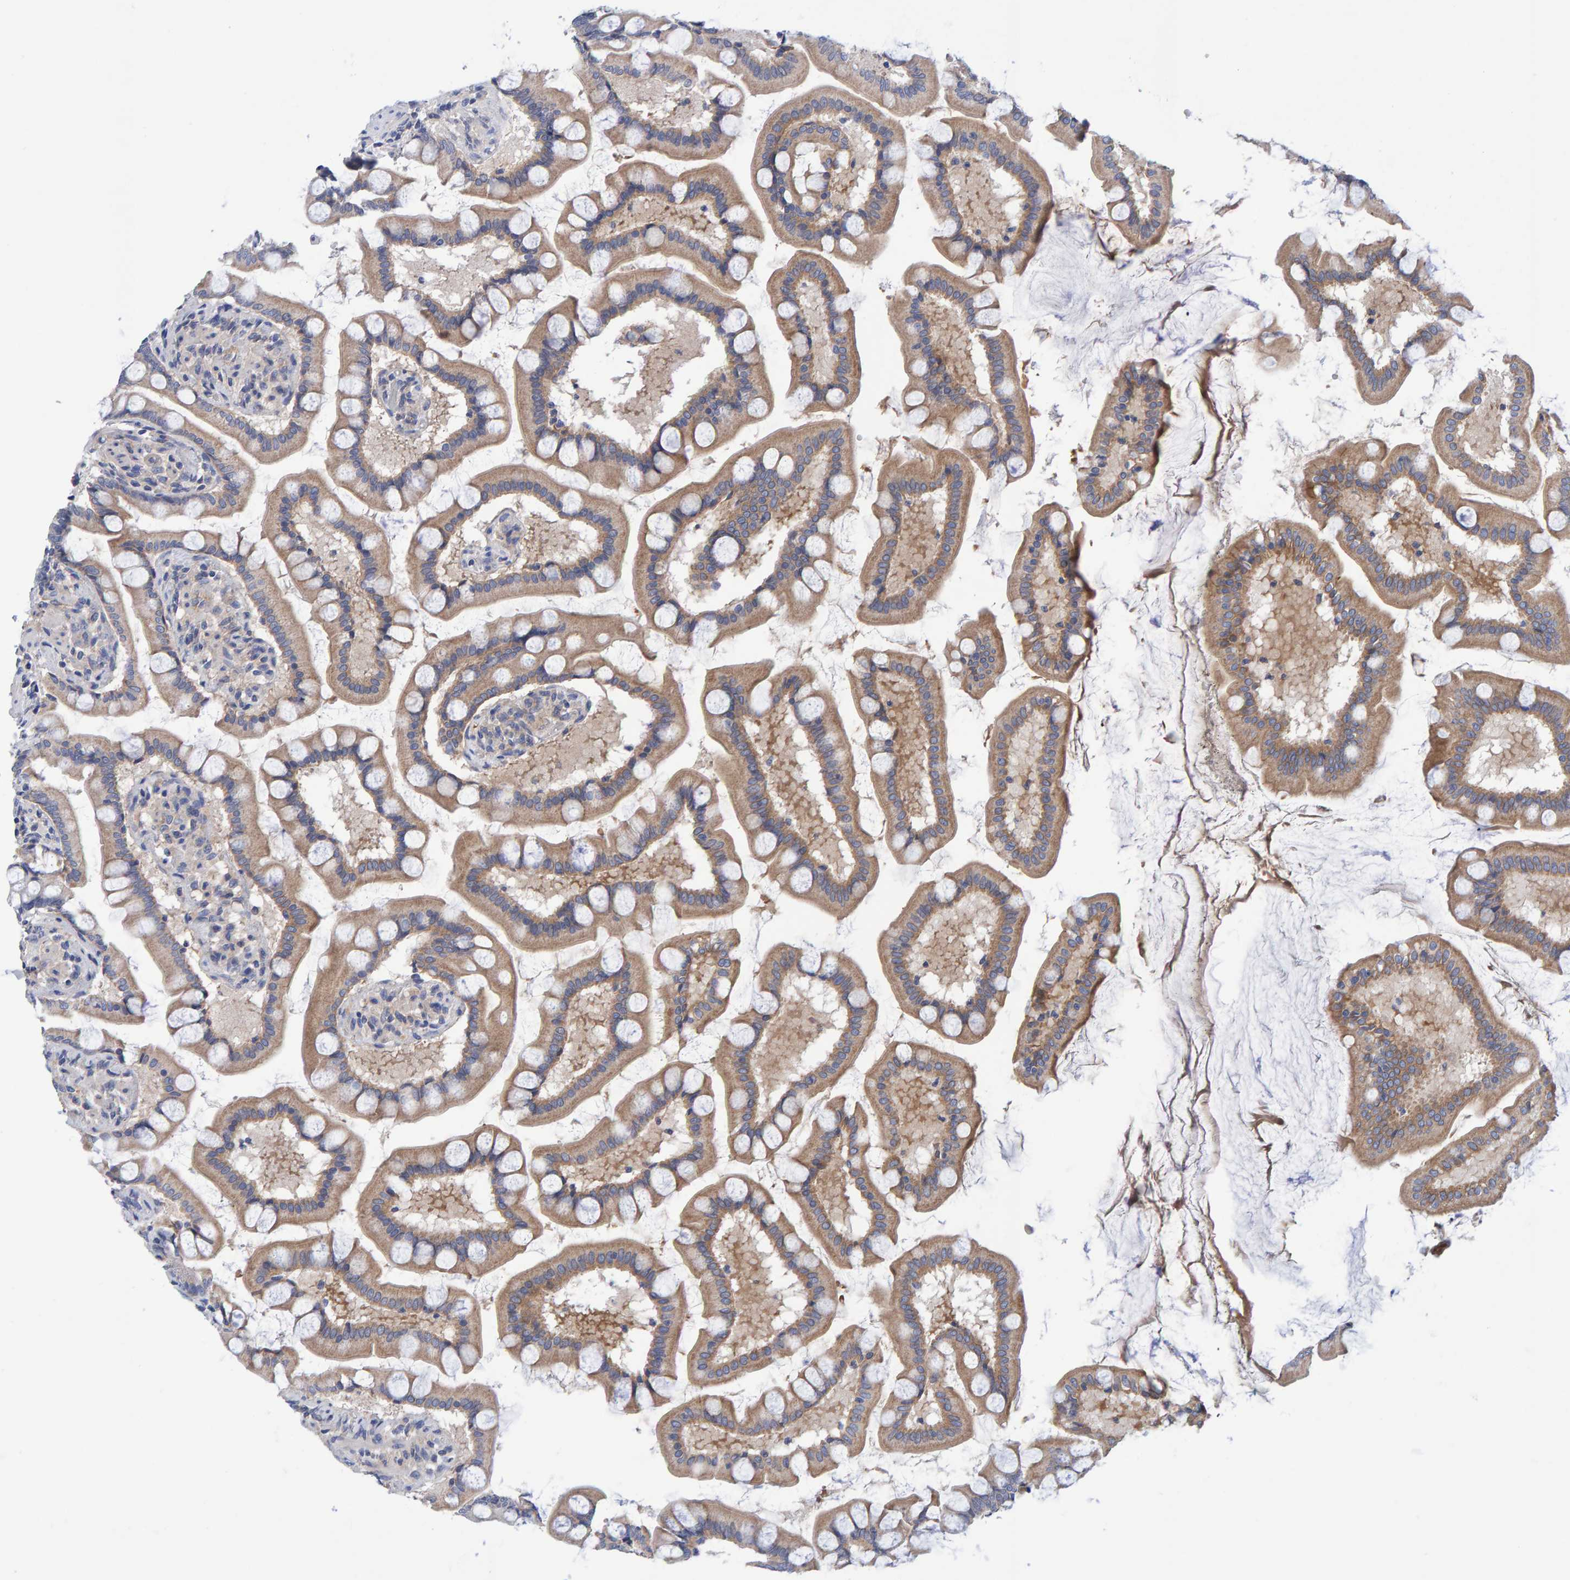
{"staining": {"intensity": "moderate", "quantity": ">75%", "location": "cytoplasmic/membranous"}, "tissue": "small intestine", "cell_type": "Glandular cells", "image_type": "normal", "snomed": [{"axis": "morphology", "description": "Normal tissue, NOS"}, {"axis": "topography", "description": "Small intestine"}], "caption": "An image of small intestine stained for a protein exhibits moderate cytoplasmic/membranous brown staining in glandular cells.", "gene": "EFR3A", "patient": {"sex": "male", "age": 41}}